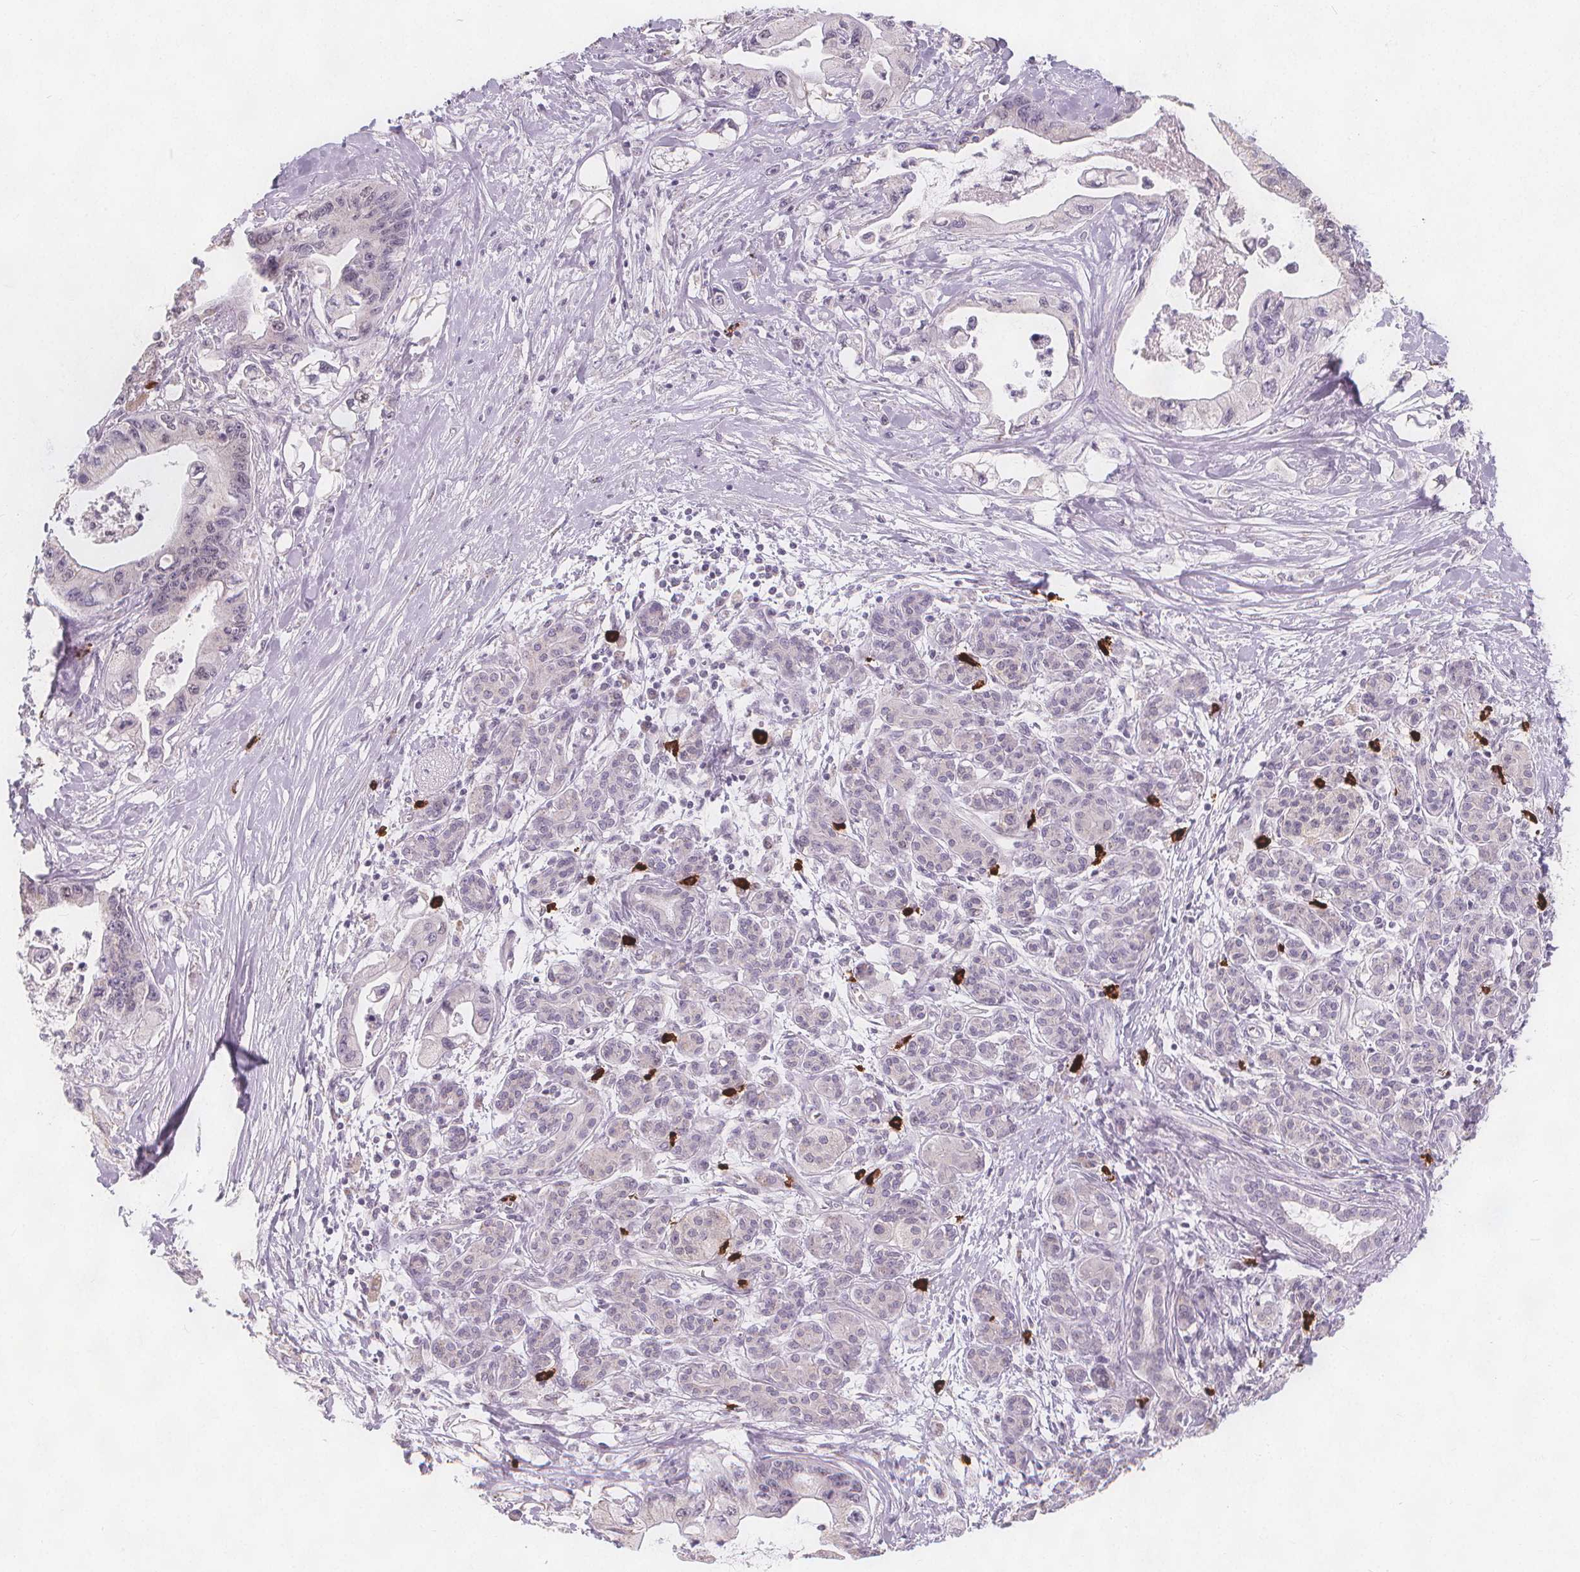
{"staining": {"intensity": "negative", "quantity": "none", "location": "none"}, "tissue": "pancreatic cancer", "cell_type": "Tumor cells", "image_type": "cancer", "snomed": [{"axis": "morphology", "description": "Adenocarcinoma, NOS"}, {"axis": "topography", "description": "Pancreas"}], "caption": "Immunohistochemistry of pancreatic adenocarcinoma displays no staining in tumor cells.", "gene": "TIPIN", "patient": {"sex": "male", "age": 61}}